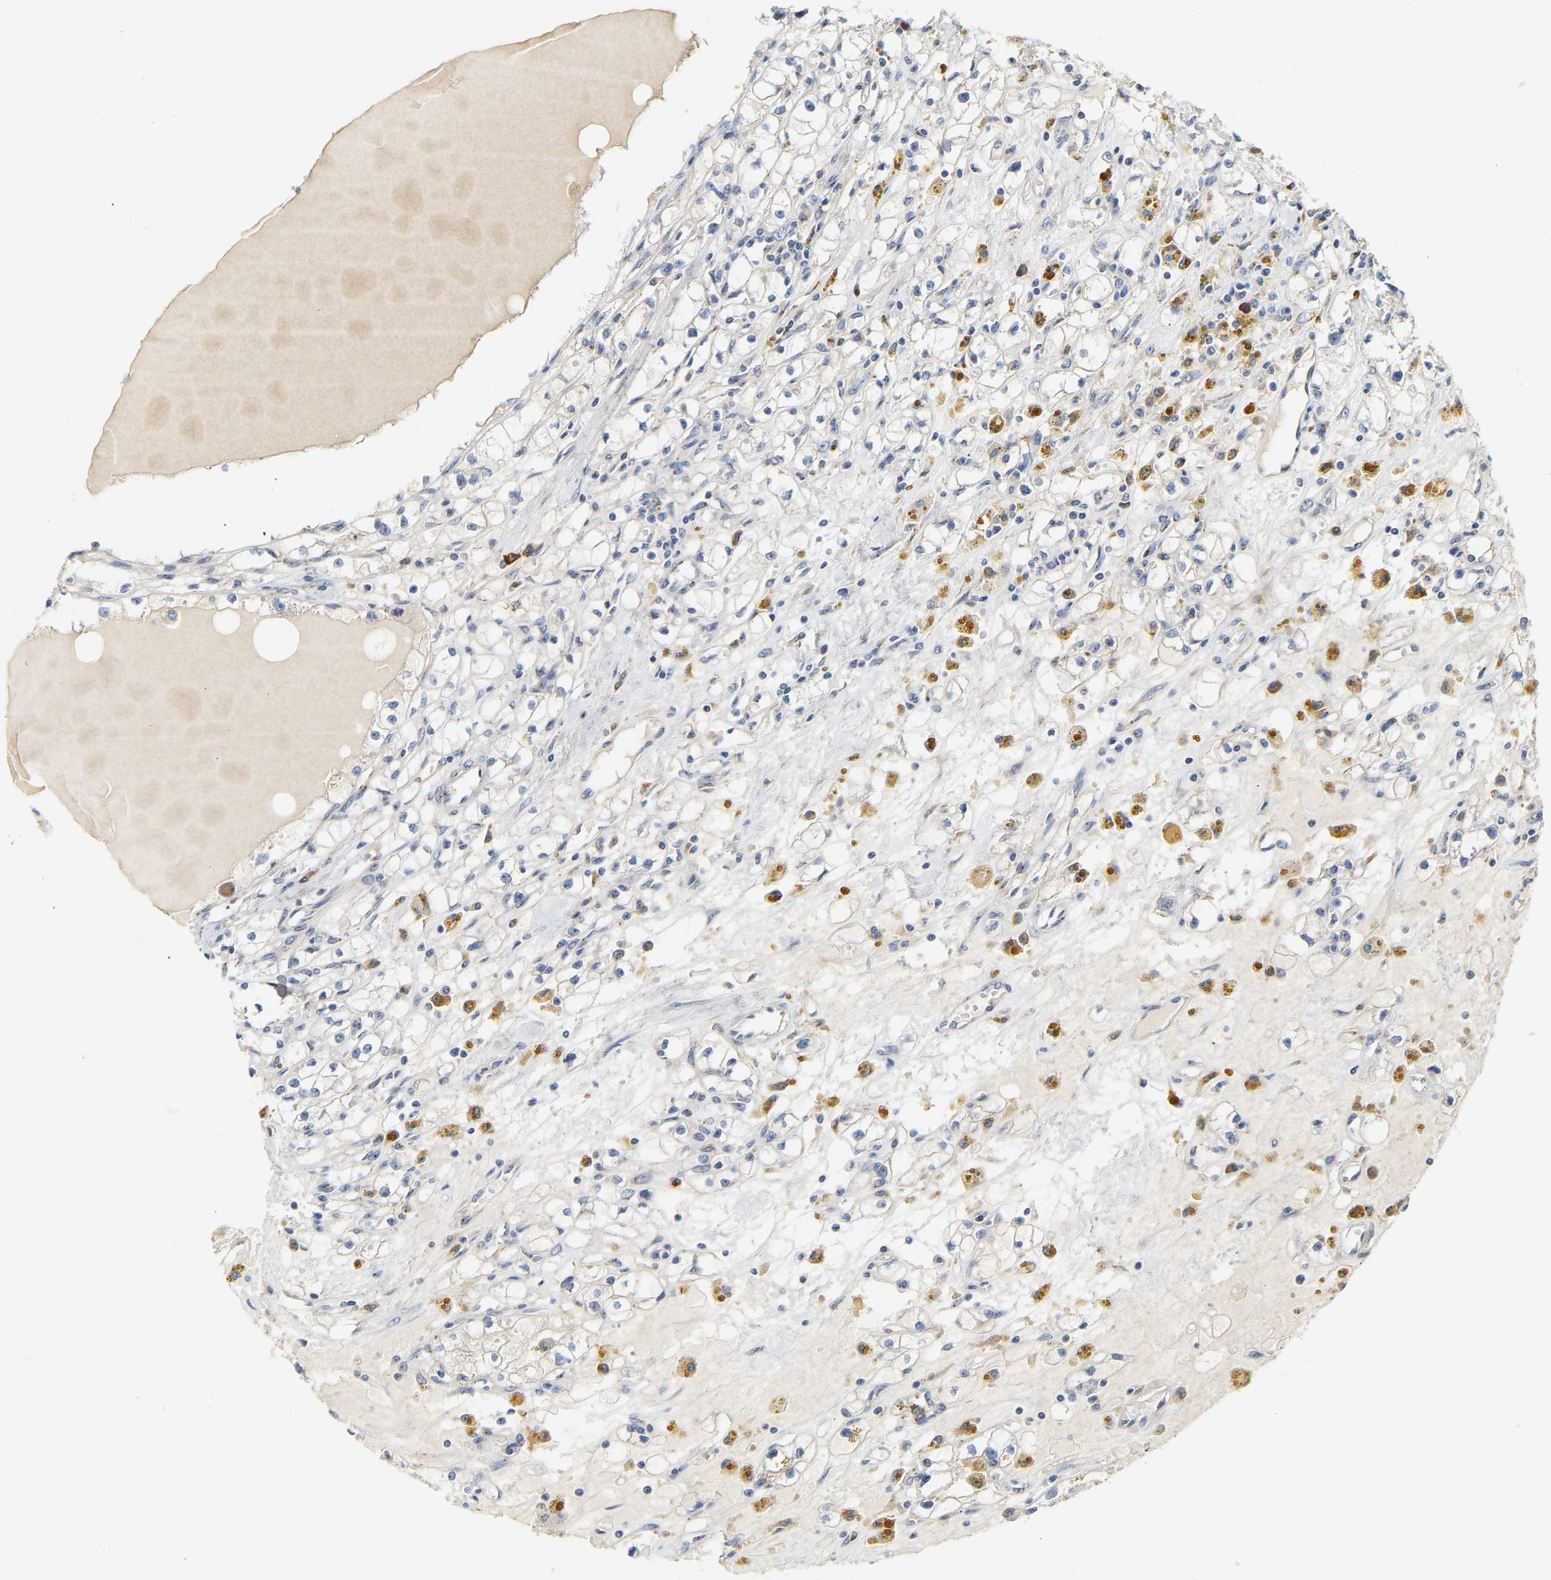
{"staining": {"intensity": "negative", "quantity": "none", "location": "none"}, "tissue": "renal cancer", "cell_type": "Tumor cells", "image_type": "cancer", "snomed": [{"axis": "morphology", "description": "Adenocarcinoma, NOS"}, {"axis": "topography", "description": "Kidney"}], "caption": "Immunohistochemistry micrograph of human adenocarcinoma (renal) stained for a protein (brown), which demonstrates no staining in tumor cells. Brightfield microscopy of immunohistochemistry stained with DAB (brown) and hematoxylin (blue), captured at high magnification.", "gene": "PCNT", "patient": {"sex": "male", "age": 56}}